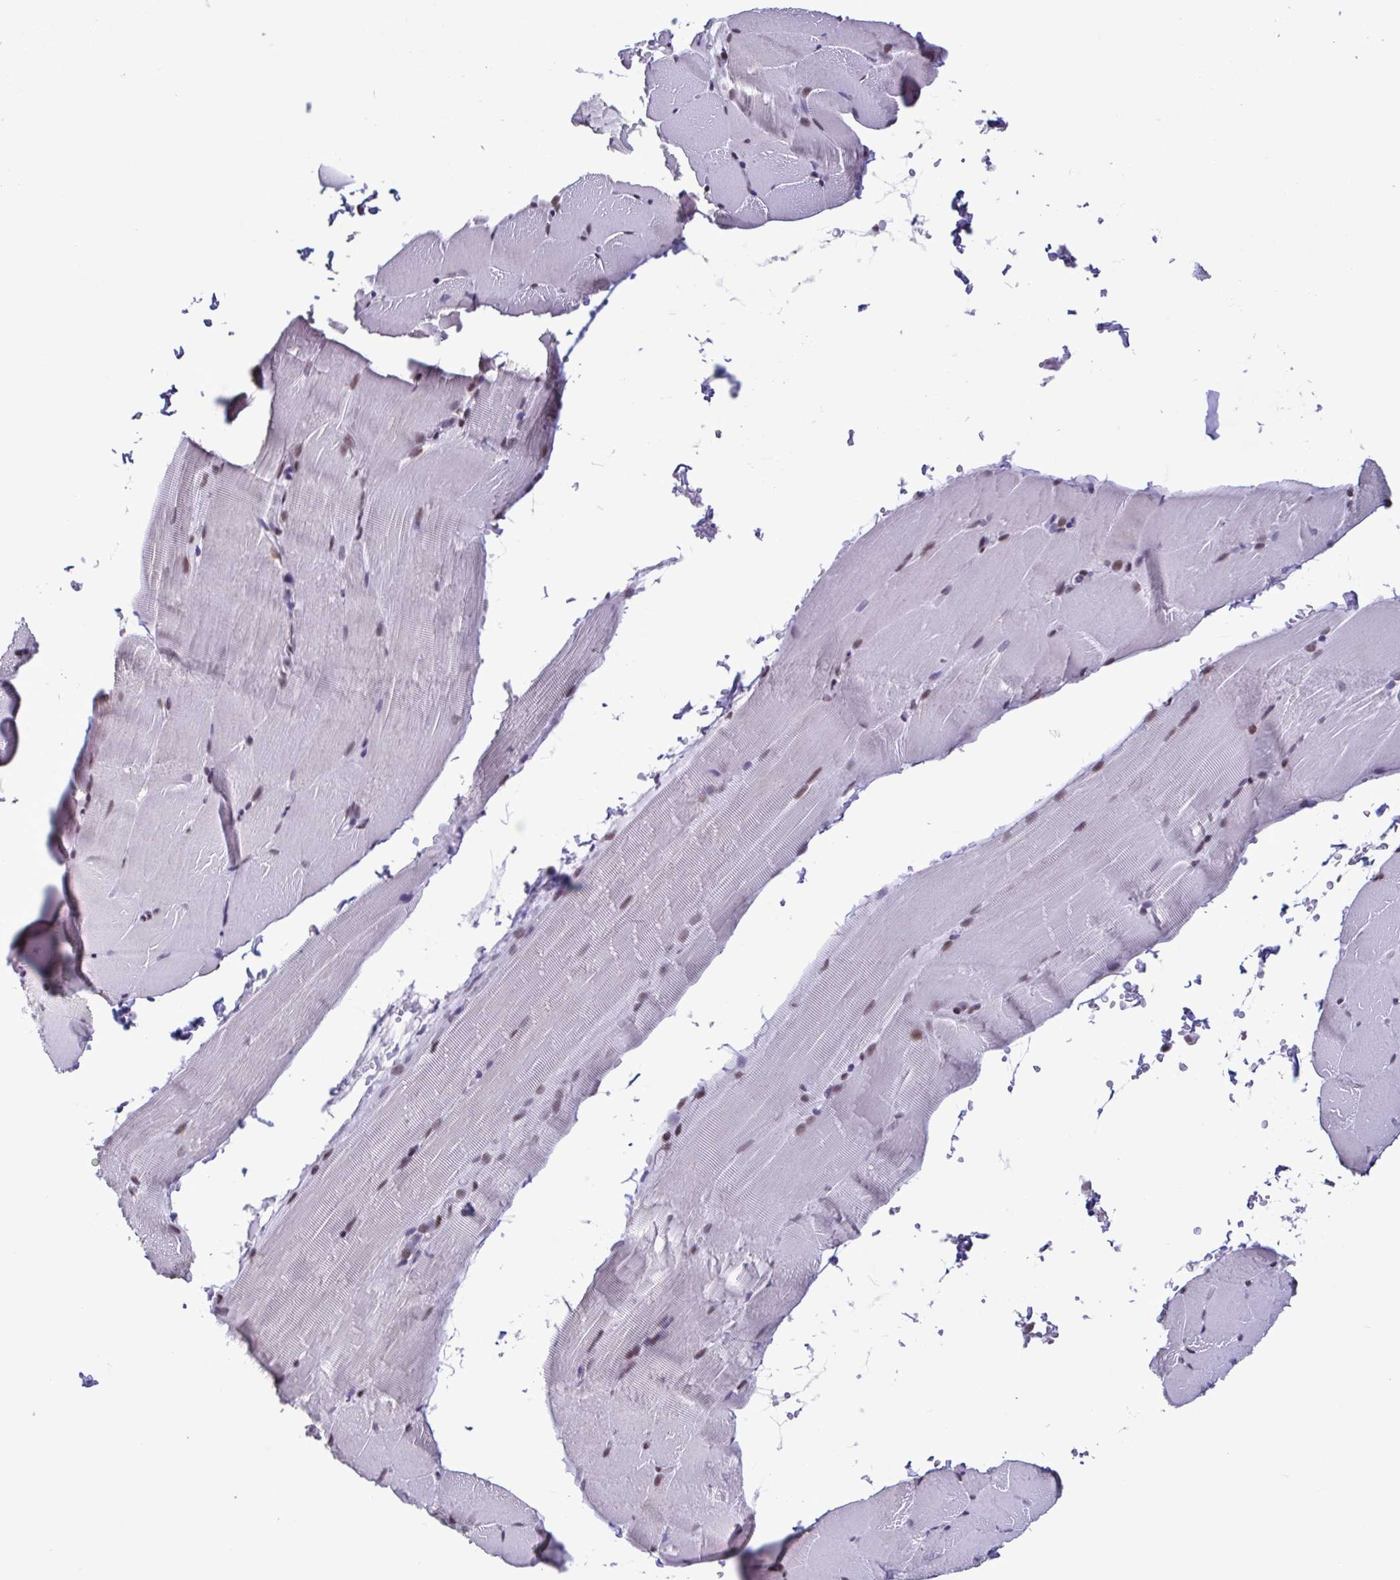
{"staining": {"intensity": "moderate", "quantity": "25%-75%", "location": "nuclear"}, "tissue": "skeletal muscle", "cell_type": "Myocytes", "image_type": "normal", "snomed": [{"axis": "morphology", "description": "Normal tissue, NOS"}, {"axis": "topography", "description": "Skeletal muscle"}], "caption": "Approximately 25%-75% of myocytes in benign human skeletal muscle reveal moderate nuclear protein positivity as visualized by brown immunohistochemical staining.", "gene": "TIMM21", "patient": {"sex": "female", "age": 37}}